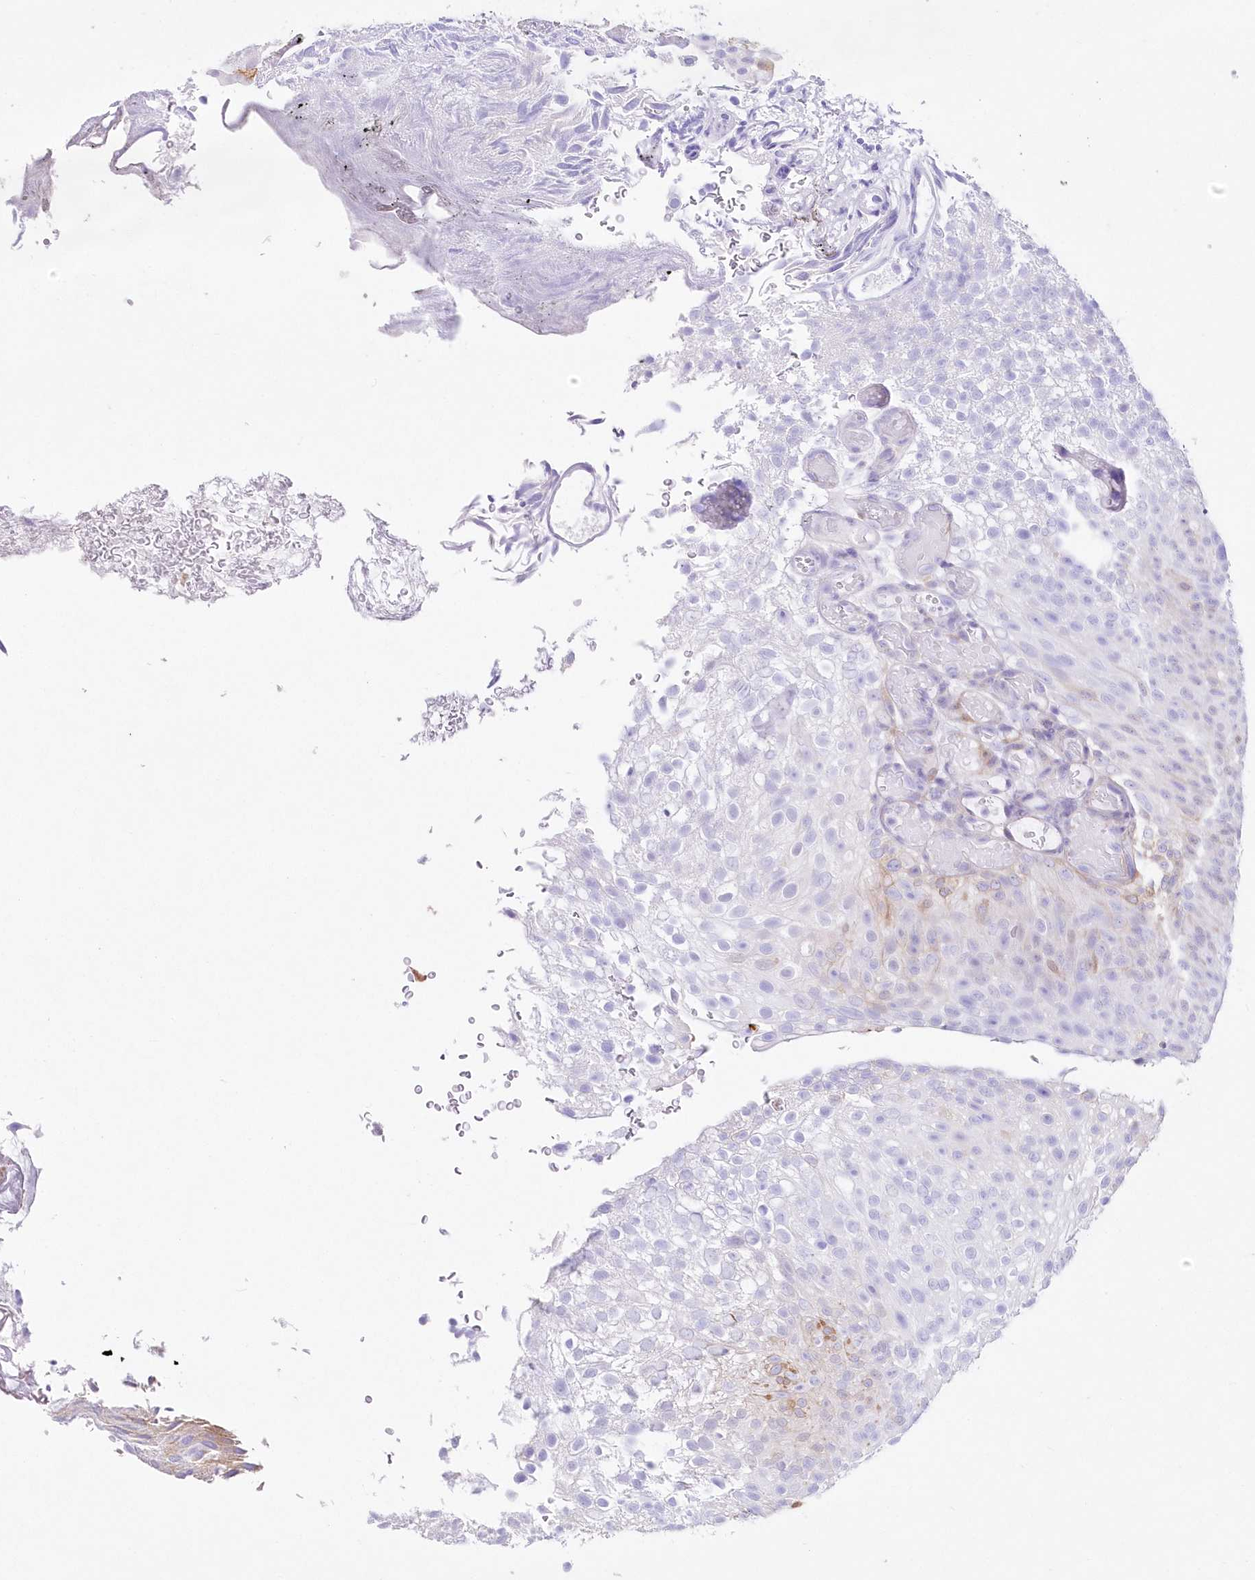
{"staining": {"intensity": "negative", "quantity": "none", "location": "none"}, "tissue": "urothelial cancer", "cell_type": "Tumor cells", "image_type": "cancer", "snomed": [{"axis": "morphology", "description": "Urothelial carcinoma, Low grade"}, {"axis": "topography", "description": "Urinary bladder"}], "caption": "DAB (3,3'-diaminobenzidine) immunohistochemical staining of urothelial cancer reveals no significant positivity in tumor cells.", "gene": "DNAJC19", "patient": {"sex": "male", "age": 78}}